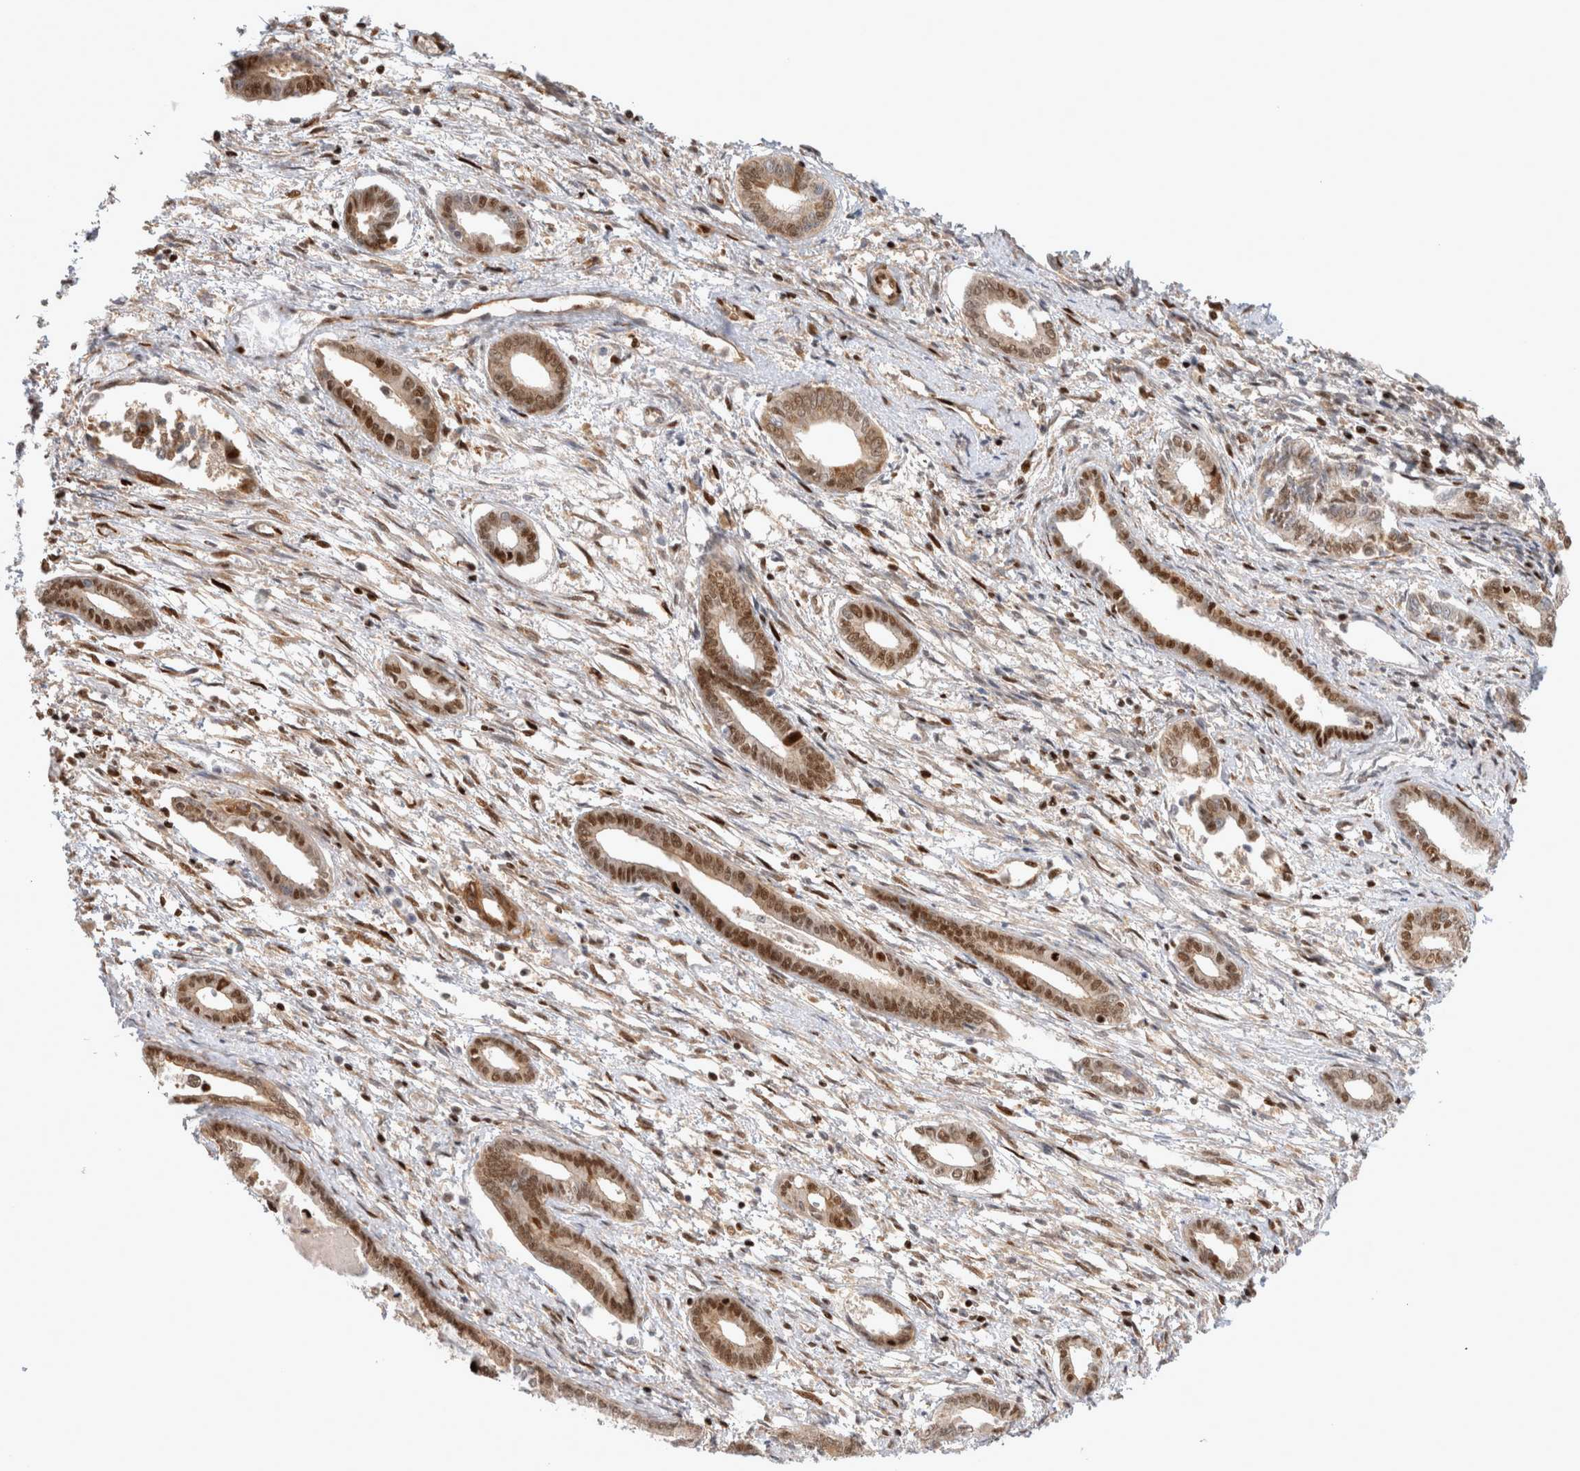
{"staining": {"intensity": "strong", "quantity": "25%-75%", "location": "nuclear"}, "tissue": "endometrium", "cell_type": "Cells in endometrial stroma", "image_type": "normal", "snomed": [{"axis": "morphology", "description": "Normal tissue, NOS"}, {"axis": "topography", "description": "Endometrium"}], "caption": "Protein staining of benign endometrium exhibits strong nuclear staining in approximately 25%-75% of cells in endometrial stroma. (DAB (3,3'-diaminobenzidine) IHC with brightfield microscopy, high magnification).", "gene": "TCF4", "patient": {"sex": "female", "age": 56}}